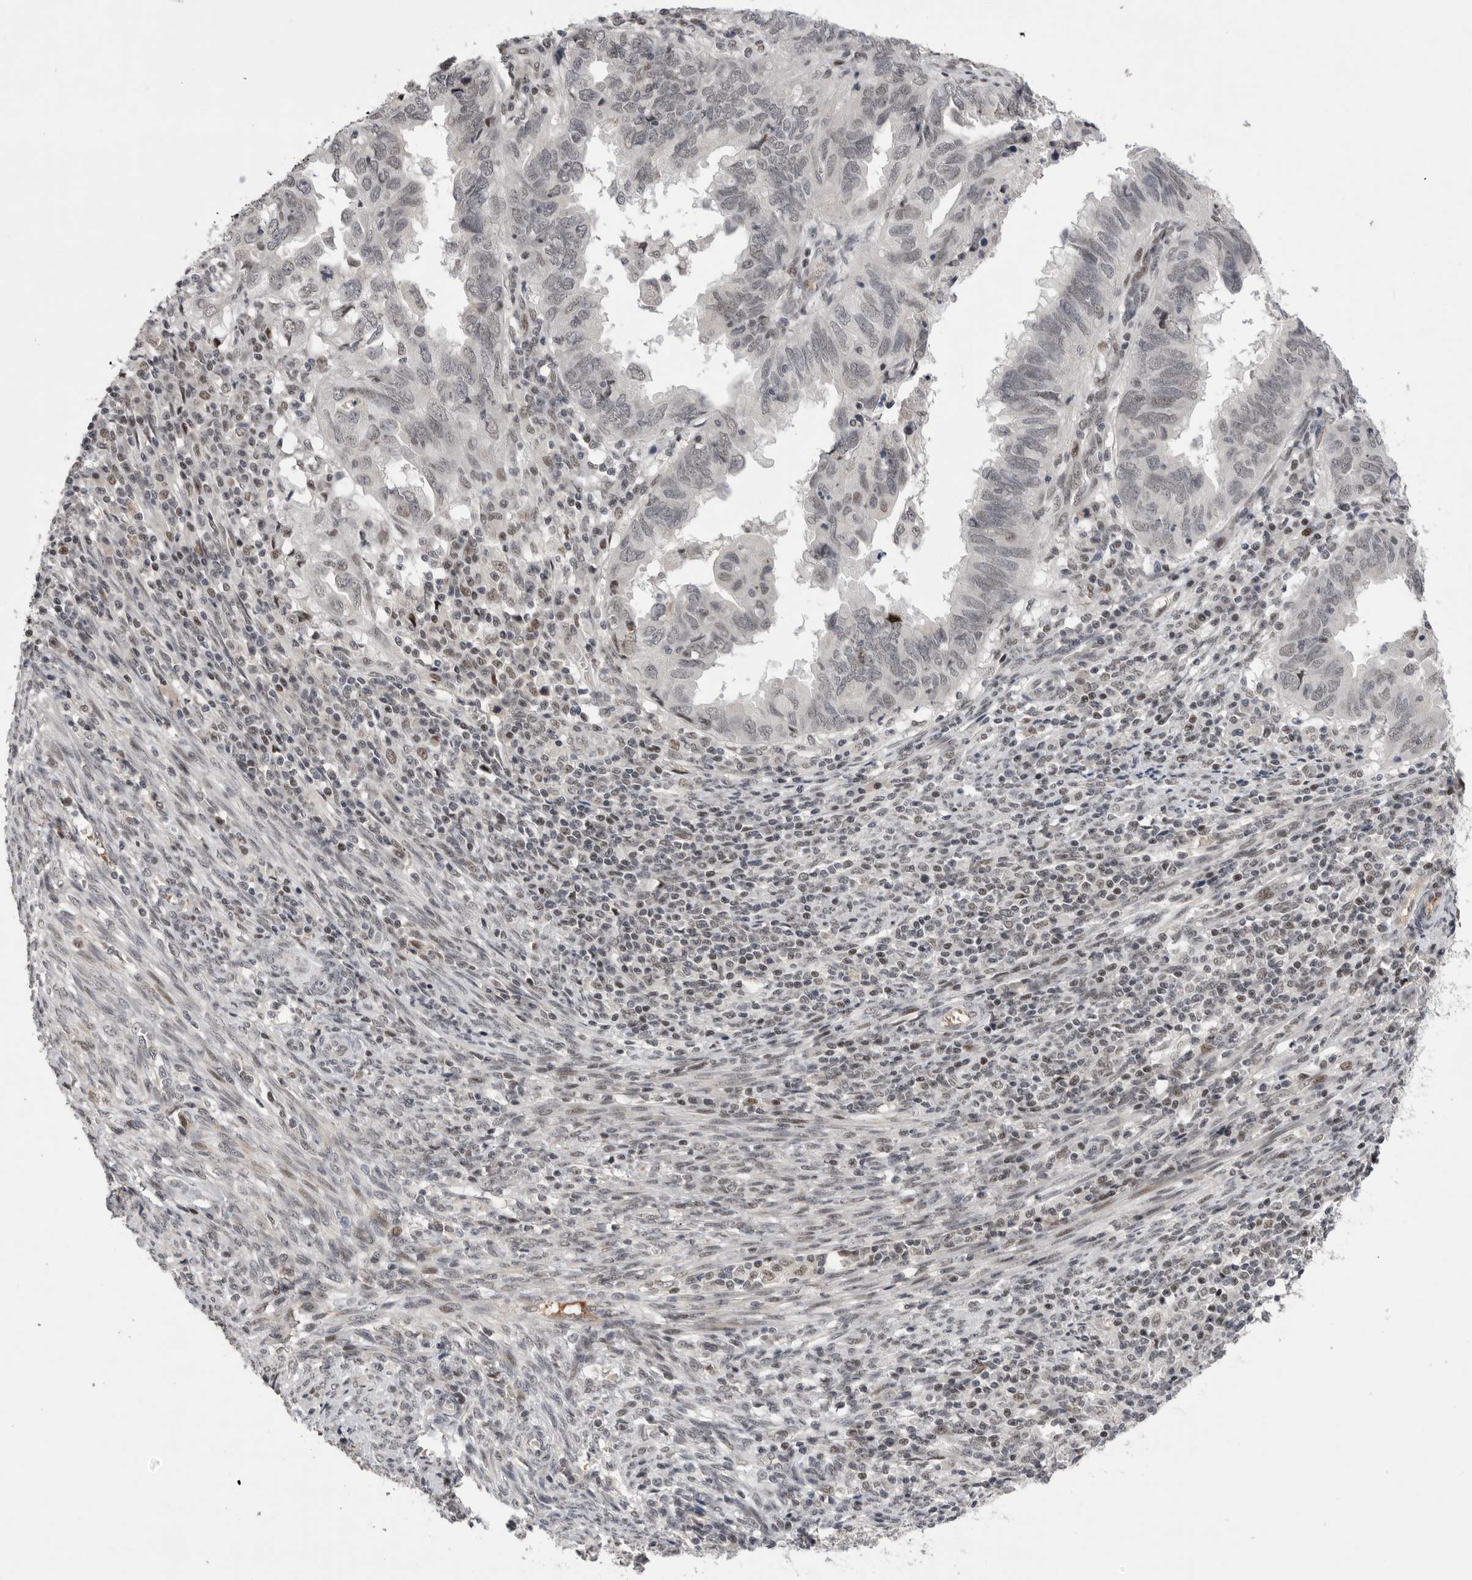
{"staining": {"intensity": "weak", "quantity": "25%-75%", "location": "nuclear"}, "tissue": "endometrial cancer", "cell_type": "Tumor cells", "image_type": "cancer", "snomed": [{"axis": "morphology", "description": "Adenocarcinoma, NOS"}, {"axis": "topography", "description": "Uterus"}], "caption": "The photomicrograph exhibits immunohistochemical staining of endometrial adenocarcinoma. There is weak nuclear positivity is identified in about 25%-75% of tumor cells.", "gene": "POU5F1", "patient": {"sex": "female", "age": 77}}